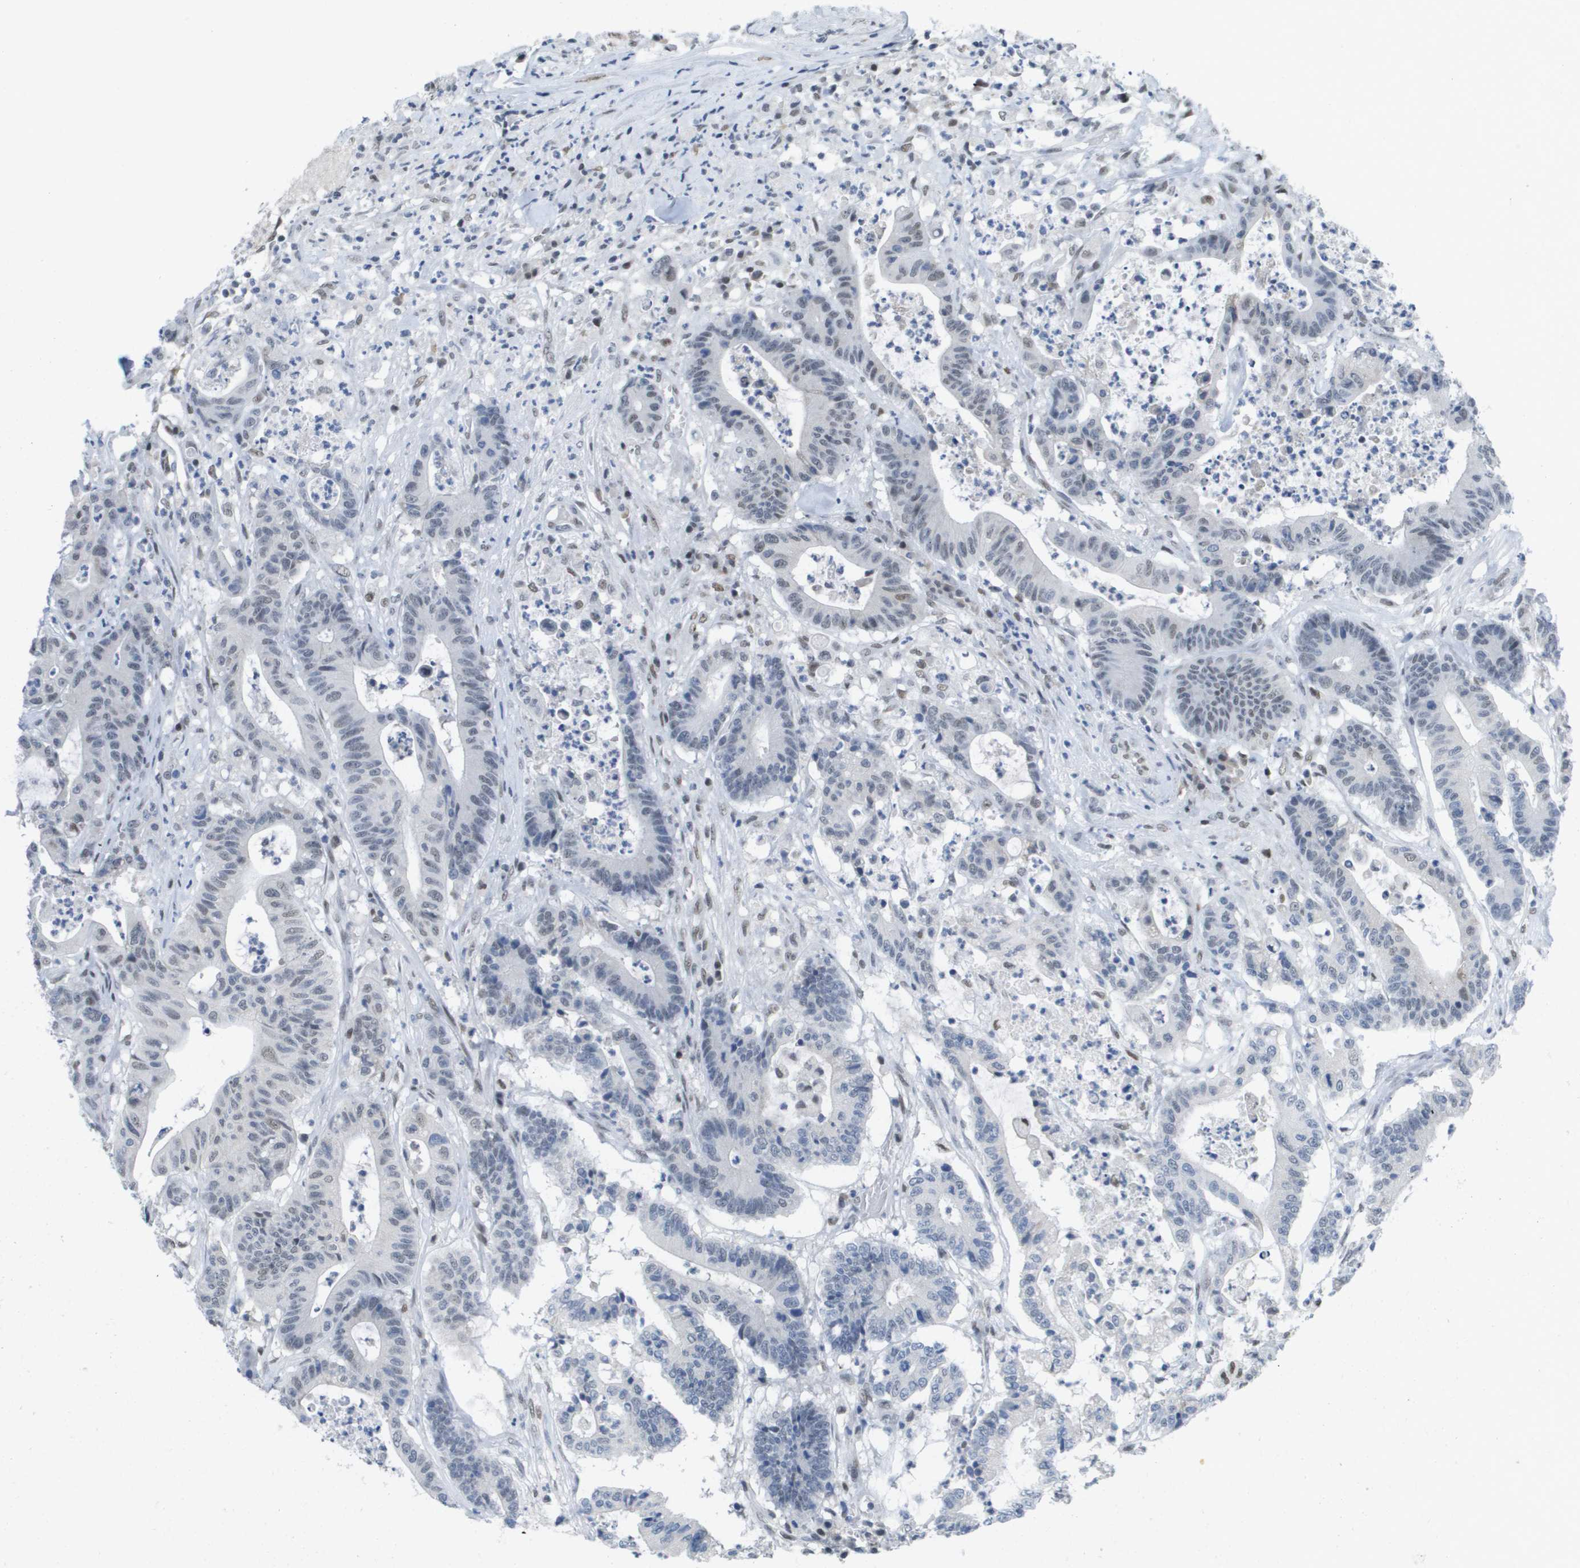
{"staining": {"intensity": "weak", "quantity": "<25%", "location": "nuclear"}, "tissue": "colorectal cancer", "cell_type": "Tumor cells", "image_type": "cancer", "snomed": [{"axis": "morphology", "description": "Adenocarcinoma, NOS"}, {"axis": "topography", "description": "Colon"}], "caption": "This is a histopathology image of IHC staining of colorectal adenocarcinoma, which shows no positivity in tumor cells.", "gene": "TP53RK", "patient": {"sex": "female", "age": 84}}